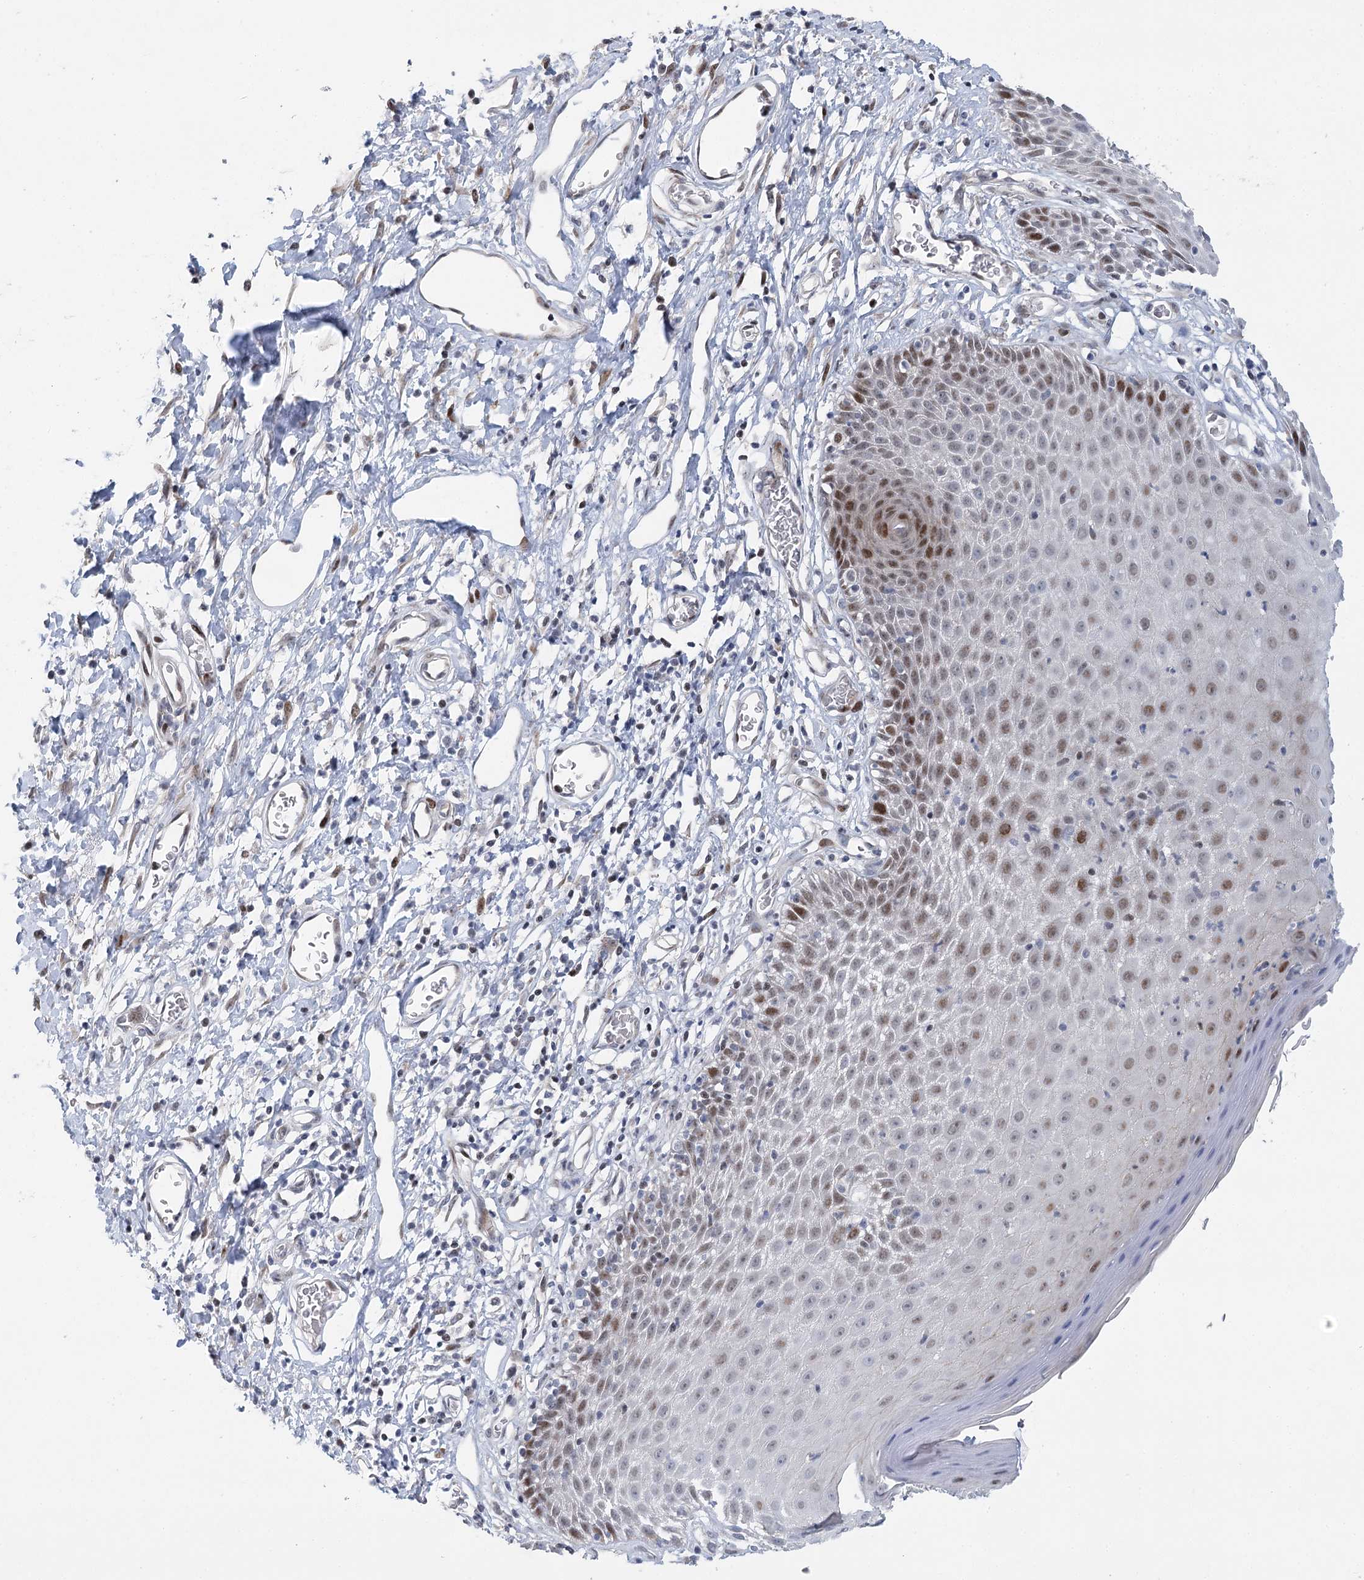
{"staining": {"intensity": "moderate", "quantity": ">75%", "location": "cytoplasmic/membranous,nuclear"}, "tissue": "skin", "cell_type": "Epidermal cells", "image_type": "normal", "snomed": [{"axis": "morphology", "description": "Normal tissue, NOS"}, {"axis": "topography", "description": "Vulva"}], "caption": "DAB immunohistochemical staining of unremarkable skin shows moderate cytoplasmic/membranous,nuclear protein positivity in about >75% of epidermal cells. The protein is shown in brown color, while the nuclei are stained blue.", "gene": "CAMTA1", "patient": {"sex": "female", "age": 68}}